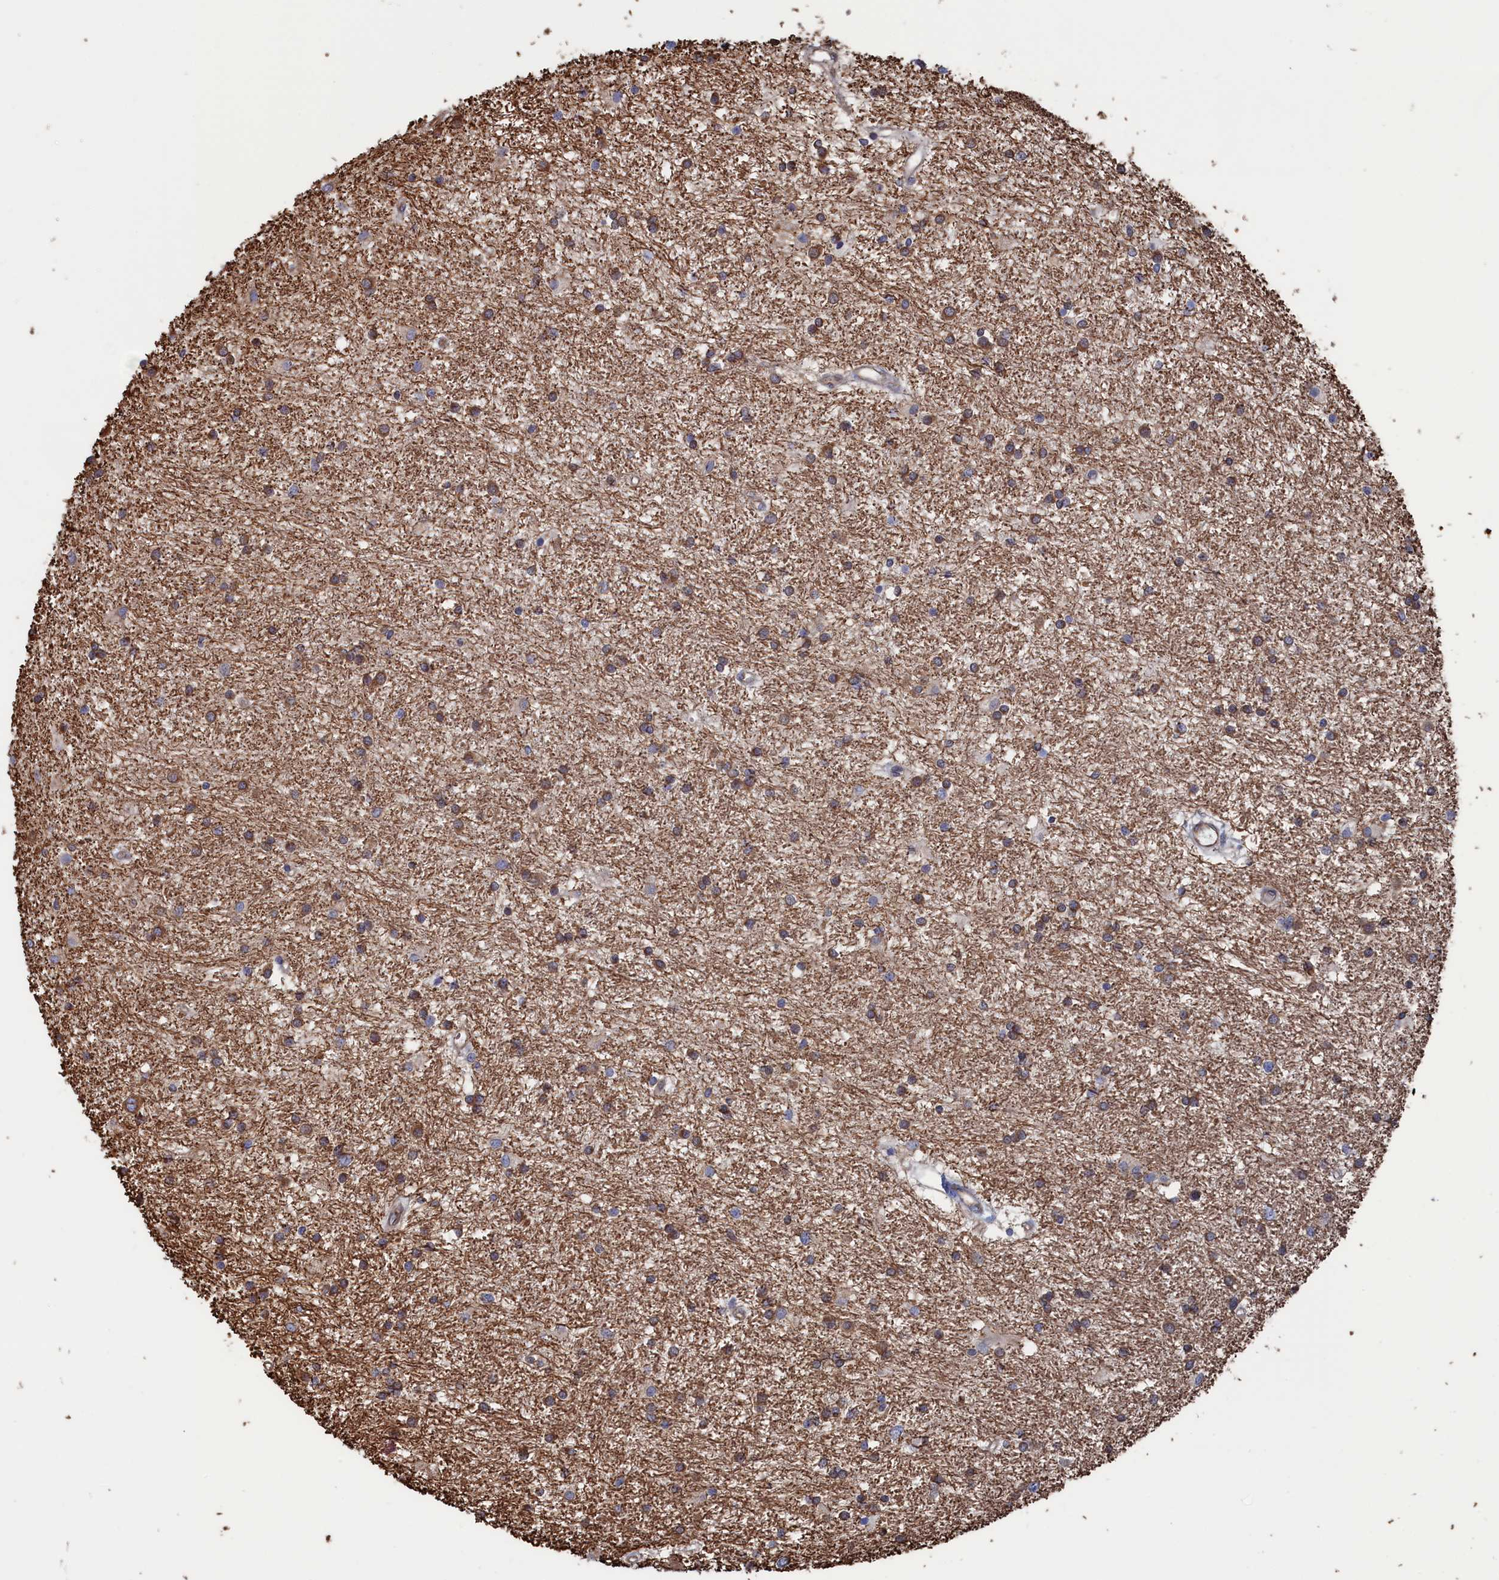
{"staining": {"intensity": "moderate", "quantity": "25%-75%", "location": "cytoplasmic/membranous"}, "tissue": "glioma", "cell_type": "Tumor cells", "image_type": "cancer", "snomed": [{"axis": "morphology", "description": "Glioma, malignant, High grade"}, {"axis": "topography", "description": "Brain"}], "caption": "High-magnification brightfield microscopy of high-grade glioma (malignant) stained with DAB (brown) and counterstained with hematoxylin (blue). tumor cells exhibit moderate cytoplasmic/membranous expression is seen in approximately25%-75% of cells.", "gene": "NUTF2", "patient": {"sex": "male", "age": 77}}